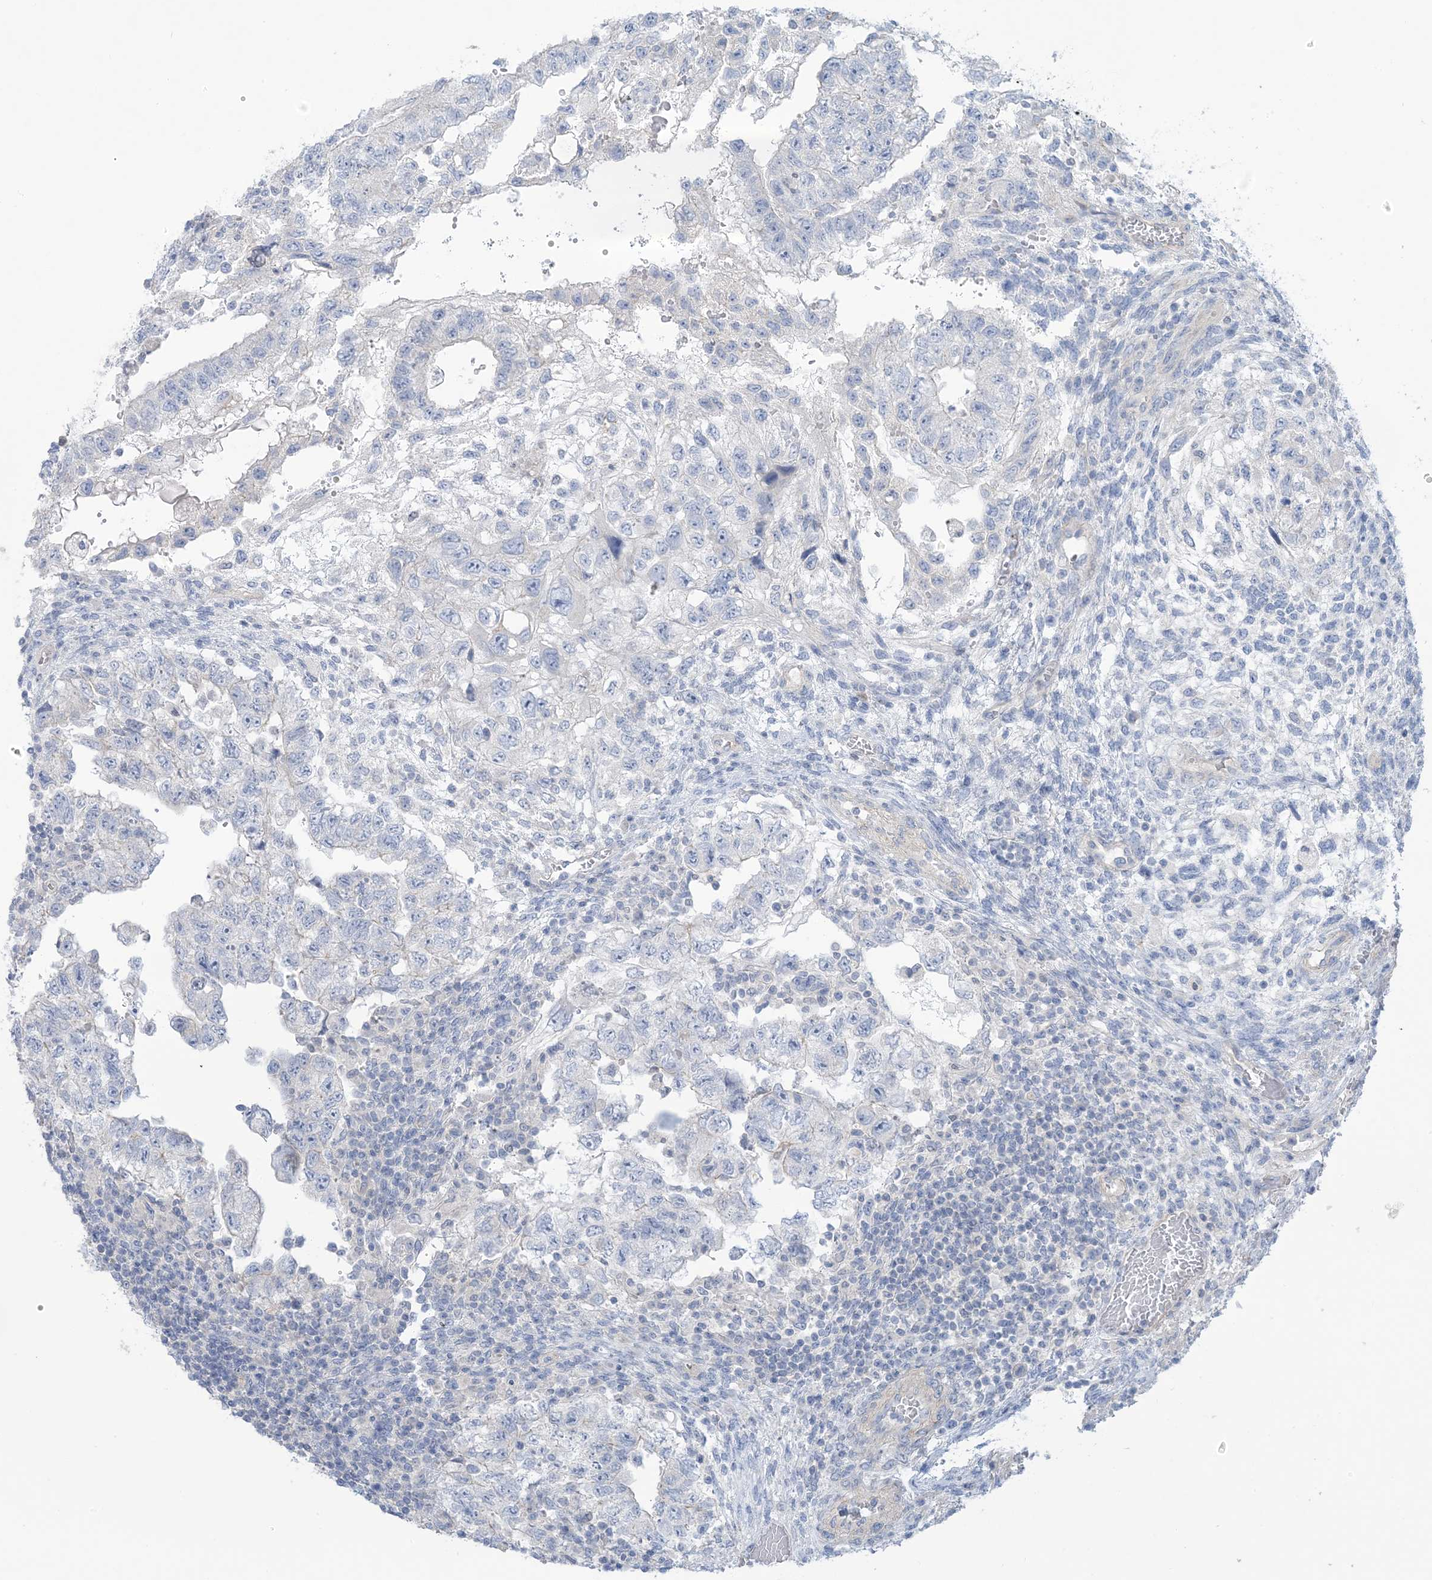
{"staining": {"intensity": "negative", "quantity": "none", "location": "none"}, "tissue": "testis cancer", "cell_type": "Tumor cells", "image_type": "cancer", "snomed": [{"axis": "morphology", "description": "Carcinoma, Embryonal, NOS"}, {"axis": "topography", "description": "Testis"}], "caption": "Immunohistochemical staining of human embryonal carcinoma (testis) displays no significant positivity in tumor cells.", "gene": "MTHFD2L", "patient": {"sex": "male", "age": 36}}